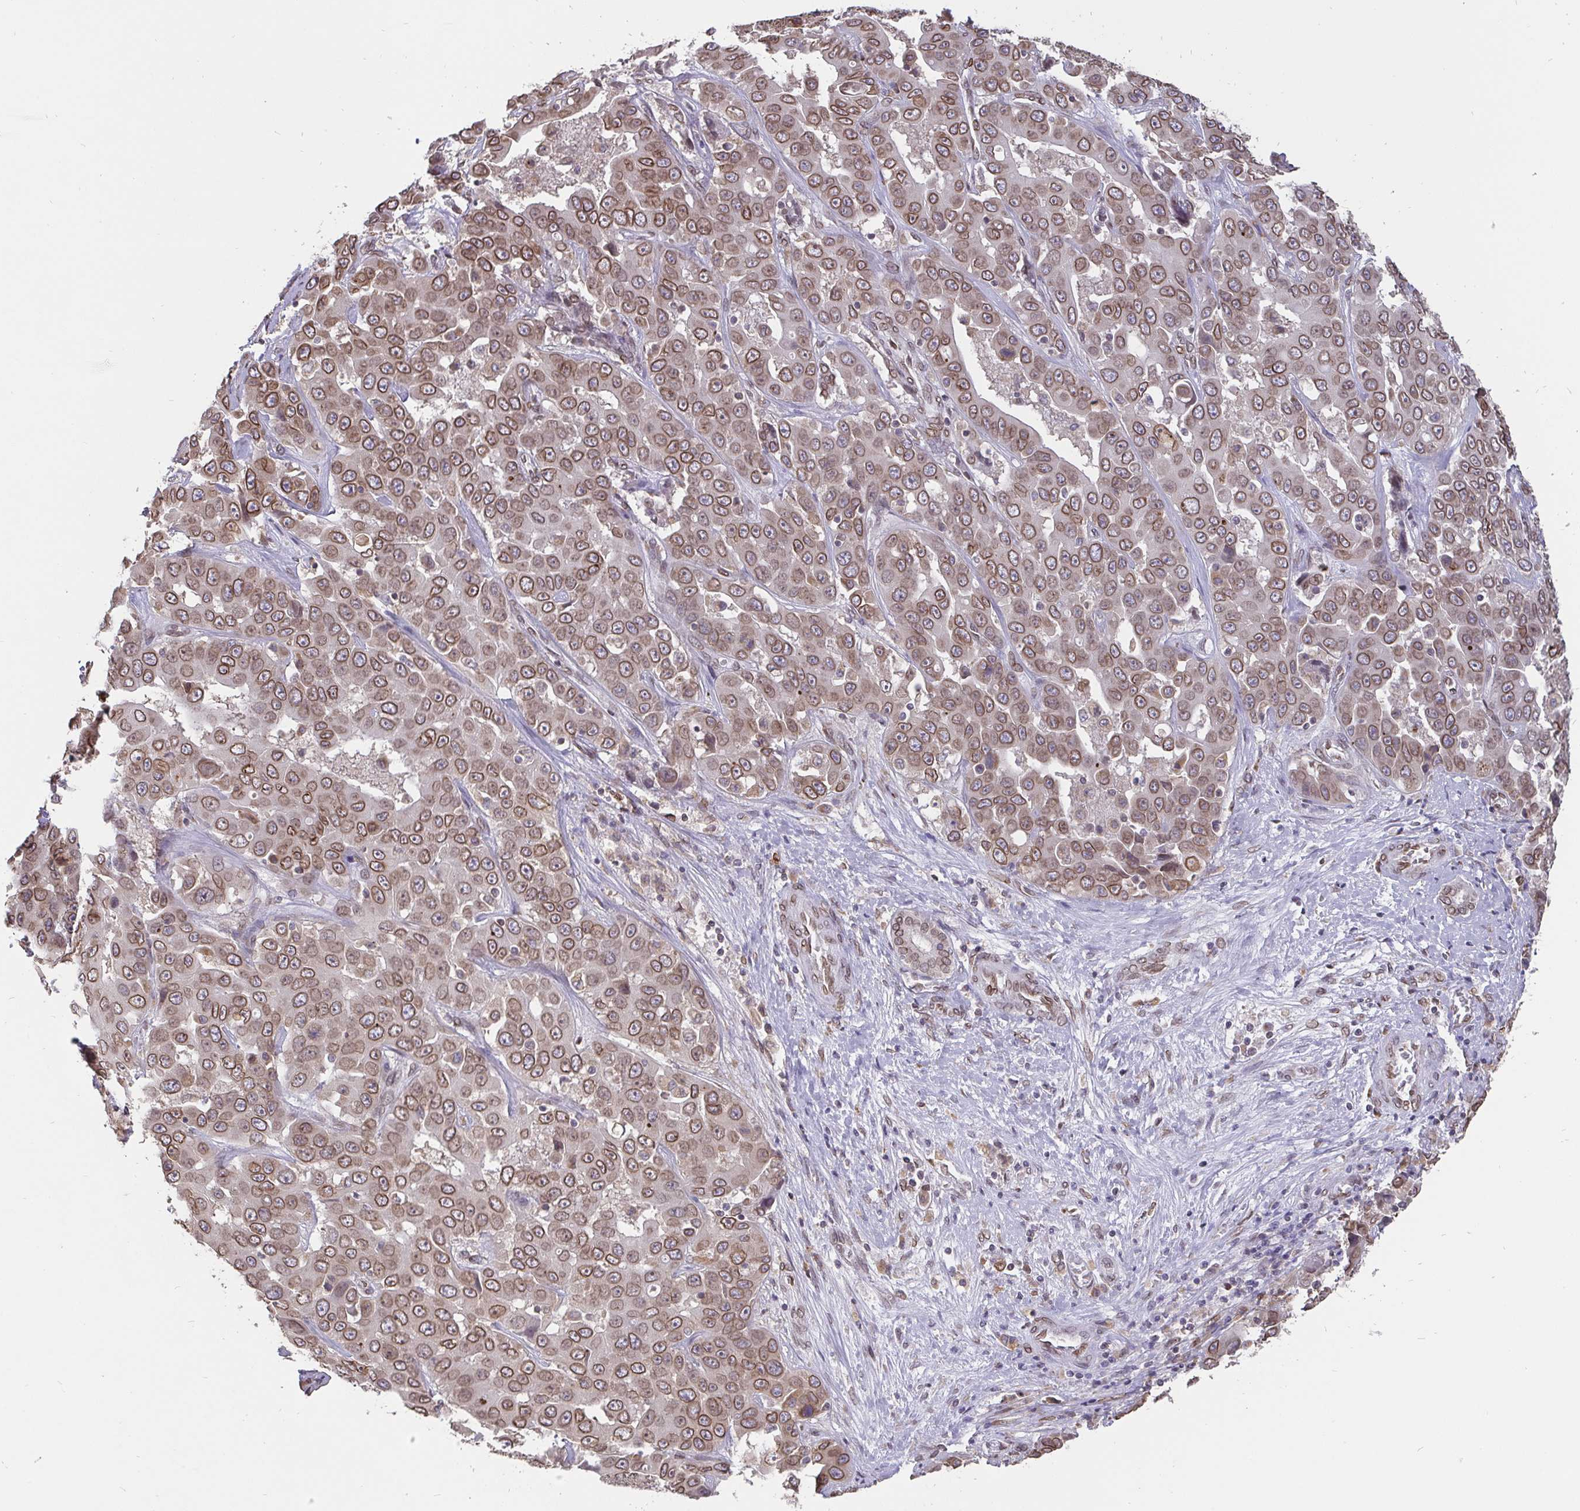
{"staining": {"intensity": "moderate", "quantity": ">75%", "location": "cytoplasmic/membranous,nuclear"}, "tissue": "liver cancer", "cell_type": "Tumor cells", "image_type": "cancer", "snomed": [{"axis": "morphology", "description": "Cholangiocarcinoma"}, {"axis": "topography", "description": "Liver"}], "caption": "Cholangiocarcinoma (liver) tissue displays moderate cytoplasmic/membranous and nuclear positivity in about >75% of tumor cells", "gene": "EMD", "patient": {"sex": "female", "age": 52}}